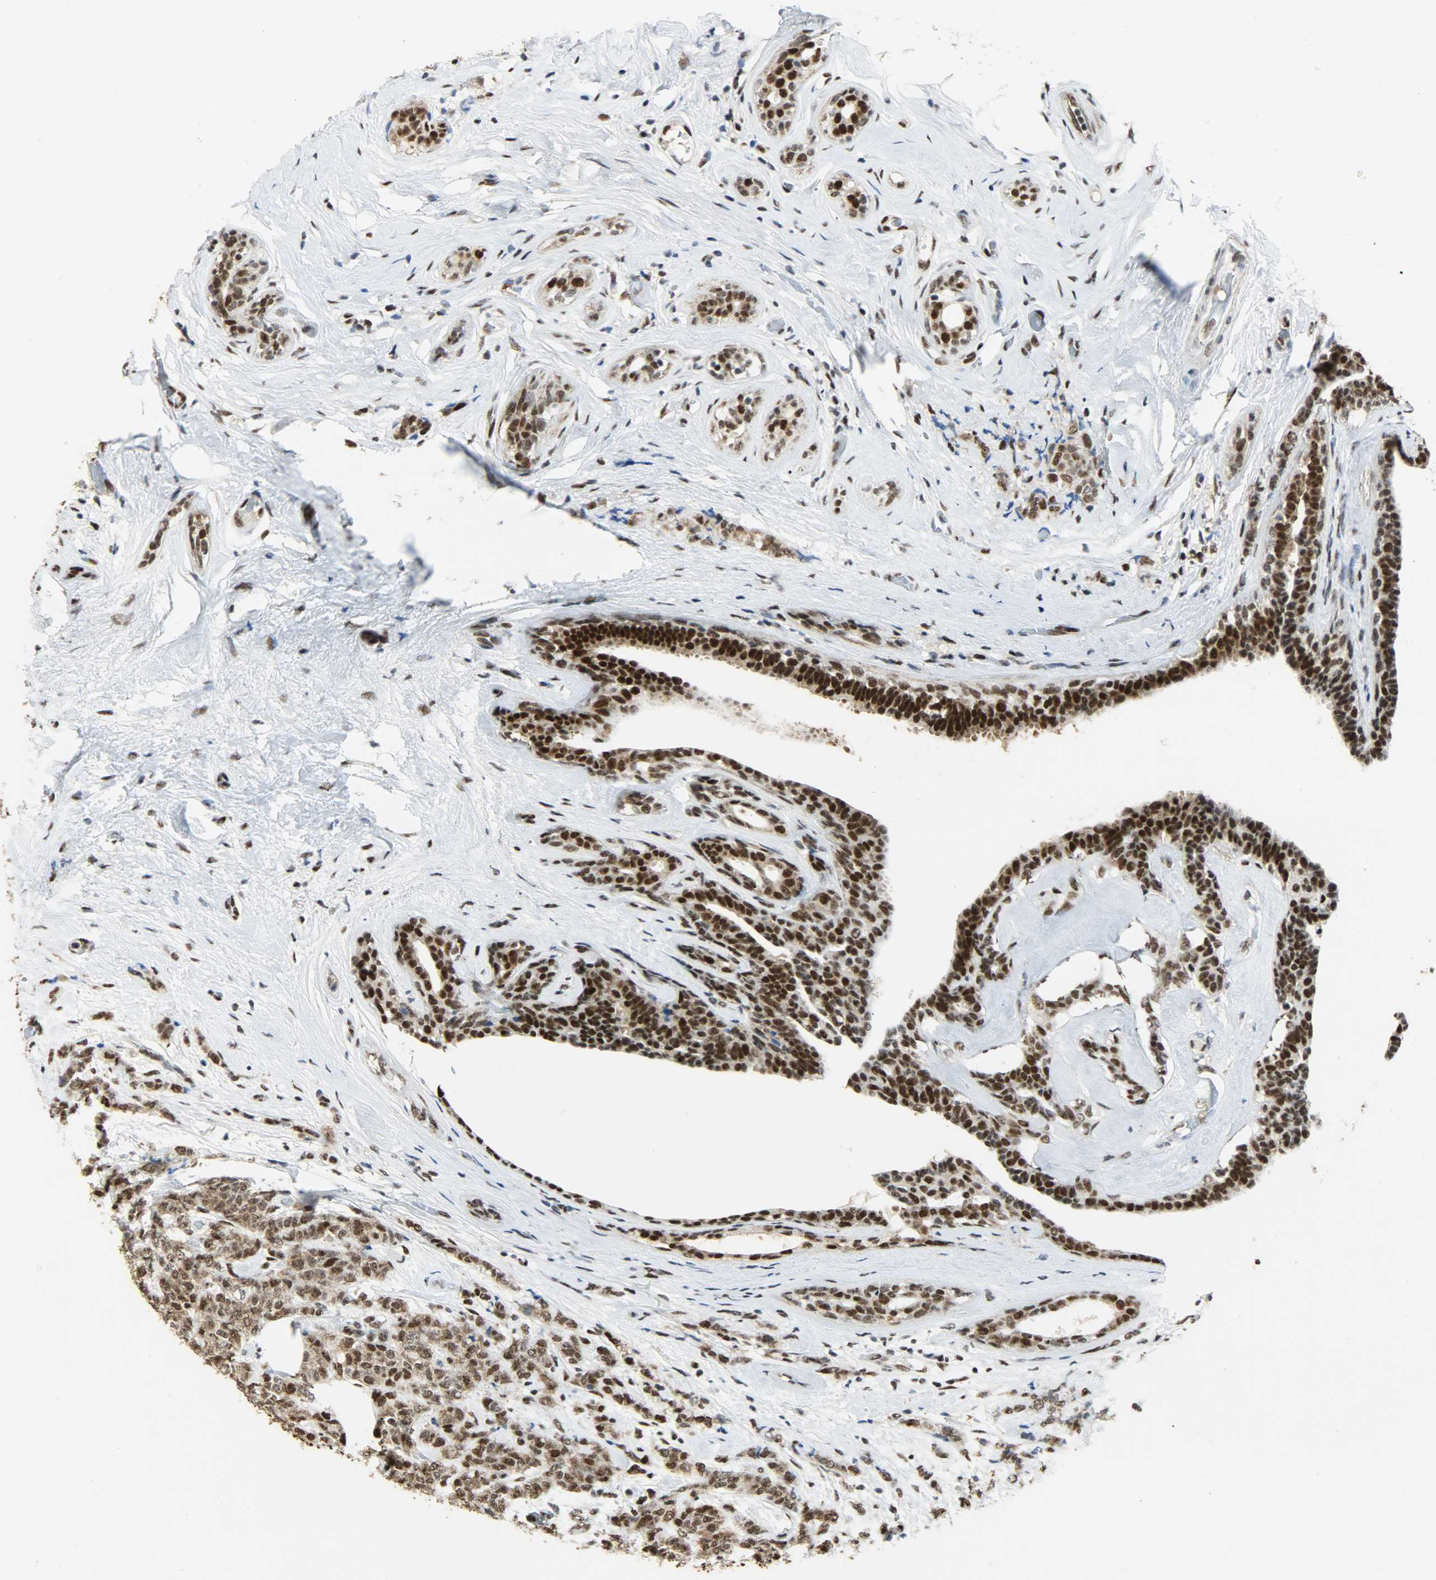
{"staining": {"intensity": "strong", "quantity": ">75%", "location": "cytoplasmic/membranous,nuclear"}, "tissue": "breast cancer", "cell_type": "Tumor cells", "image_type": "cancer", "snomed": [{"axis": "morphology", "description": "Lobular carcinoma"}, {"axis": "topography", "description": "Breast"}], "caption": "Strong cytoplasmic/membranous and nuclear staining is identified in approximately >75% of tumor cells in breast lobular carcinoma. (brown staining indicates protein expression, while blue staining denotes nuclei).", "gene": "SSB", "patient": {"sex": "female", "age": 60}}